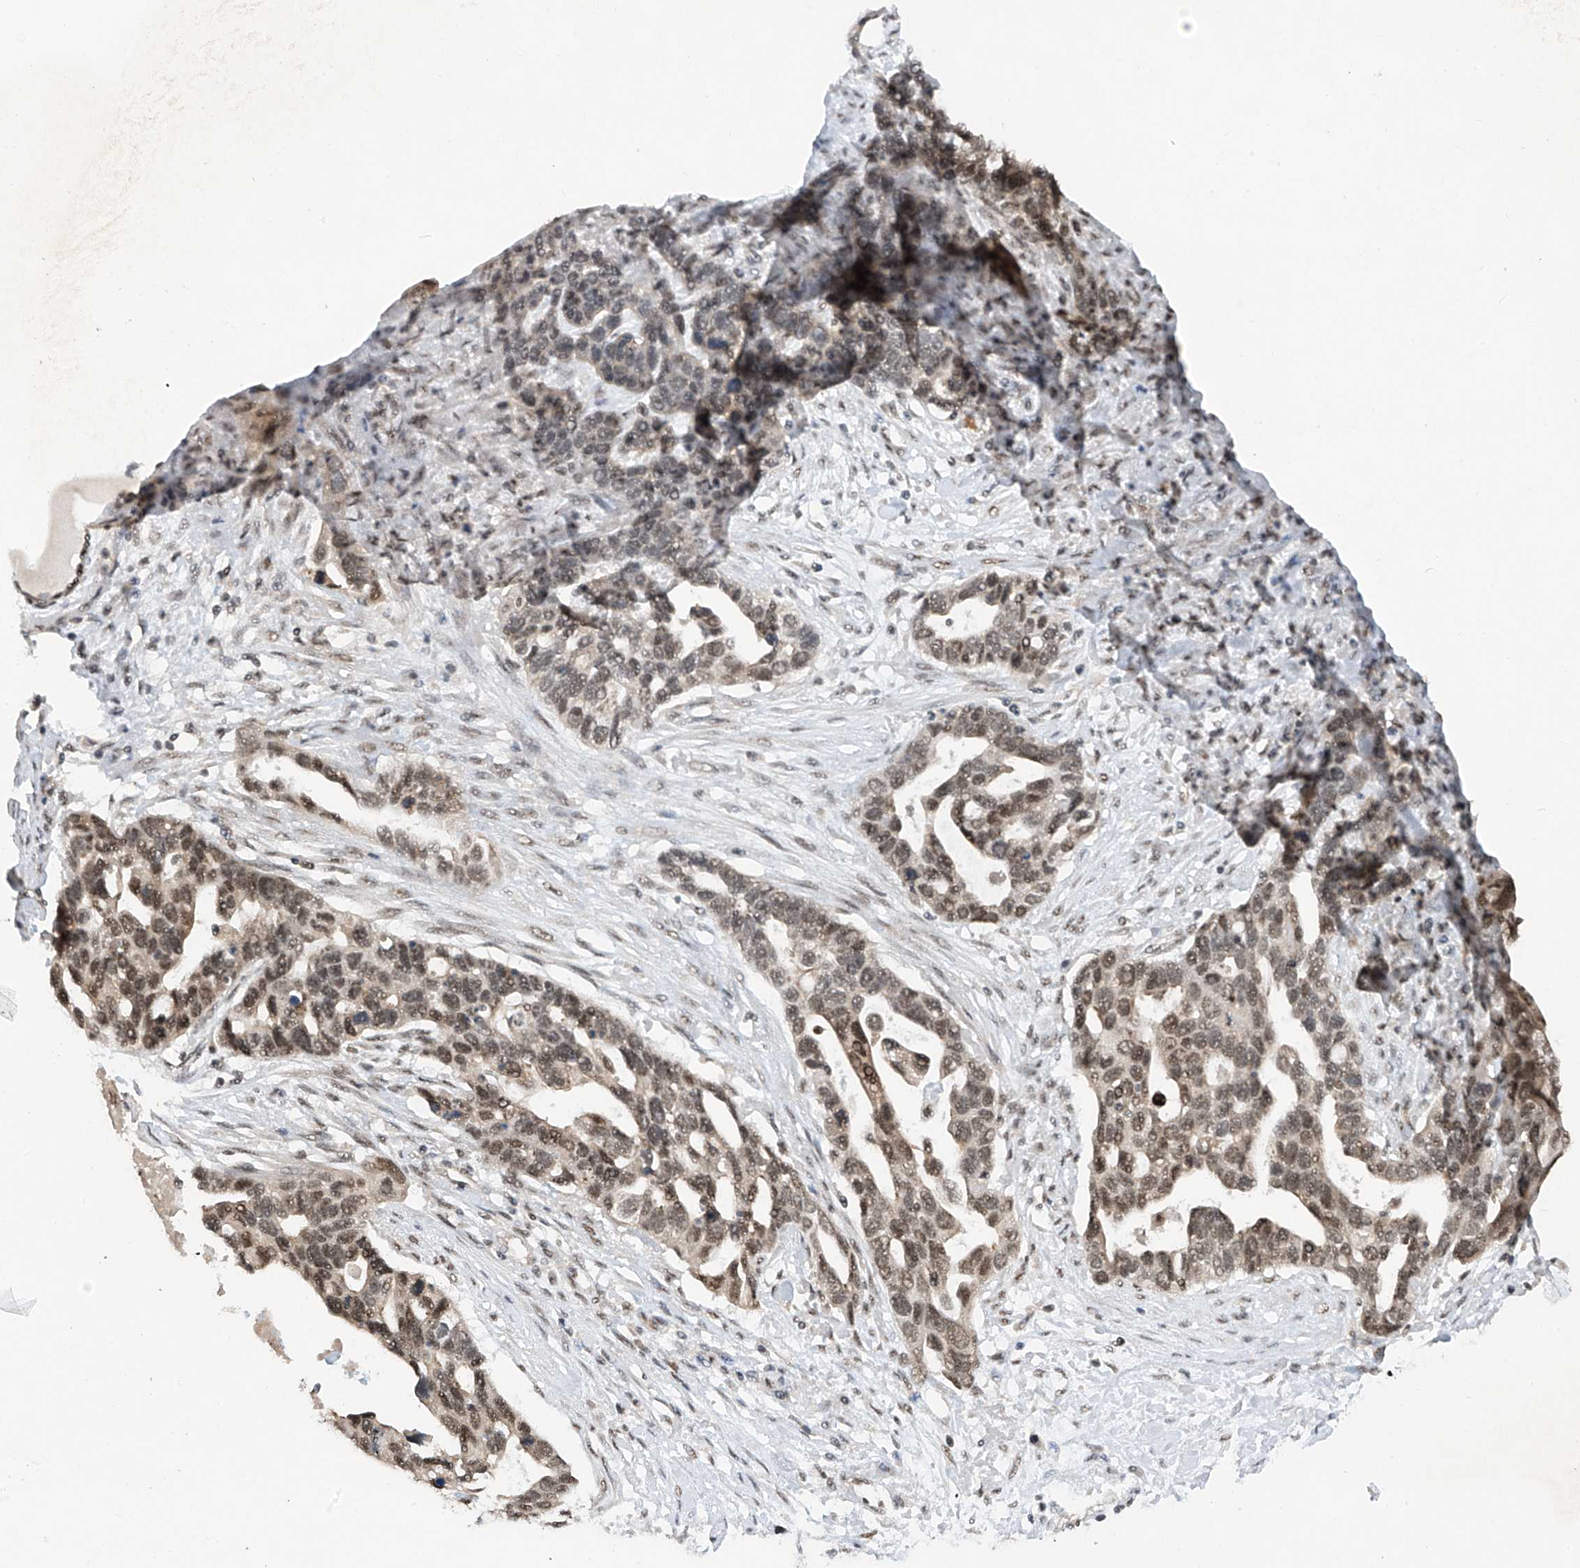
{"staining": {"intensity": "moderate", "quantity": ">75%", "location": "nuclear"}, "tissue": "ovarian cancer", "cell_type": "Tumor cells", "image_type": "cancer", "snomed": [{"axis": "morphology", "description": "Cystadenocarcinoma, serous, NOS"}, {"axis": "topography", "description": "Ovary"}], "caption": "An immunohistochemistry (IHC) histopathology image of neoplastic tissue is shown. Protein staining in brown highlights moderate nuclear positivity in ovarian serous cystadenocarcinoma within tumor cells.", "gene": "RPAIN", "patient": {"sex": "female", "age": 54}}